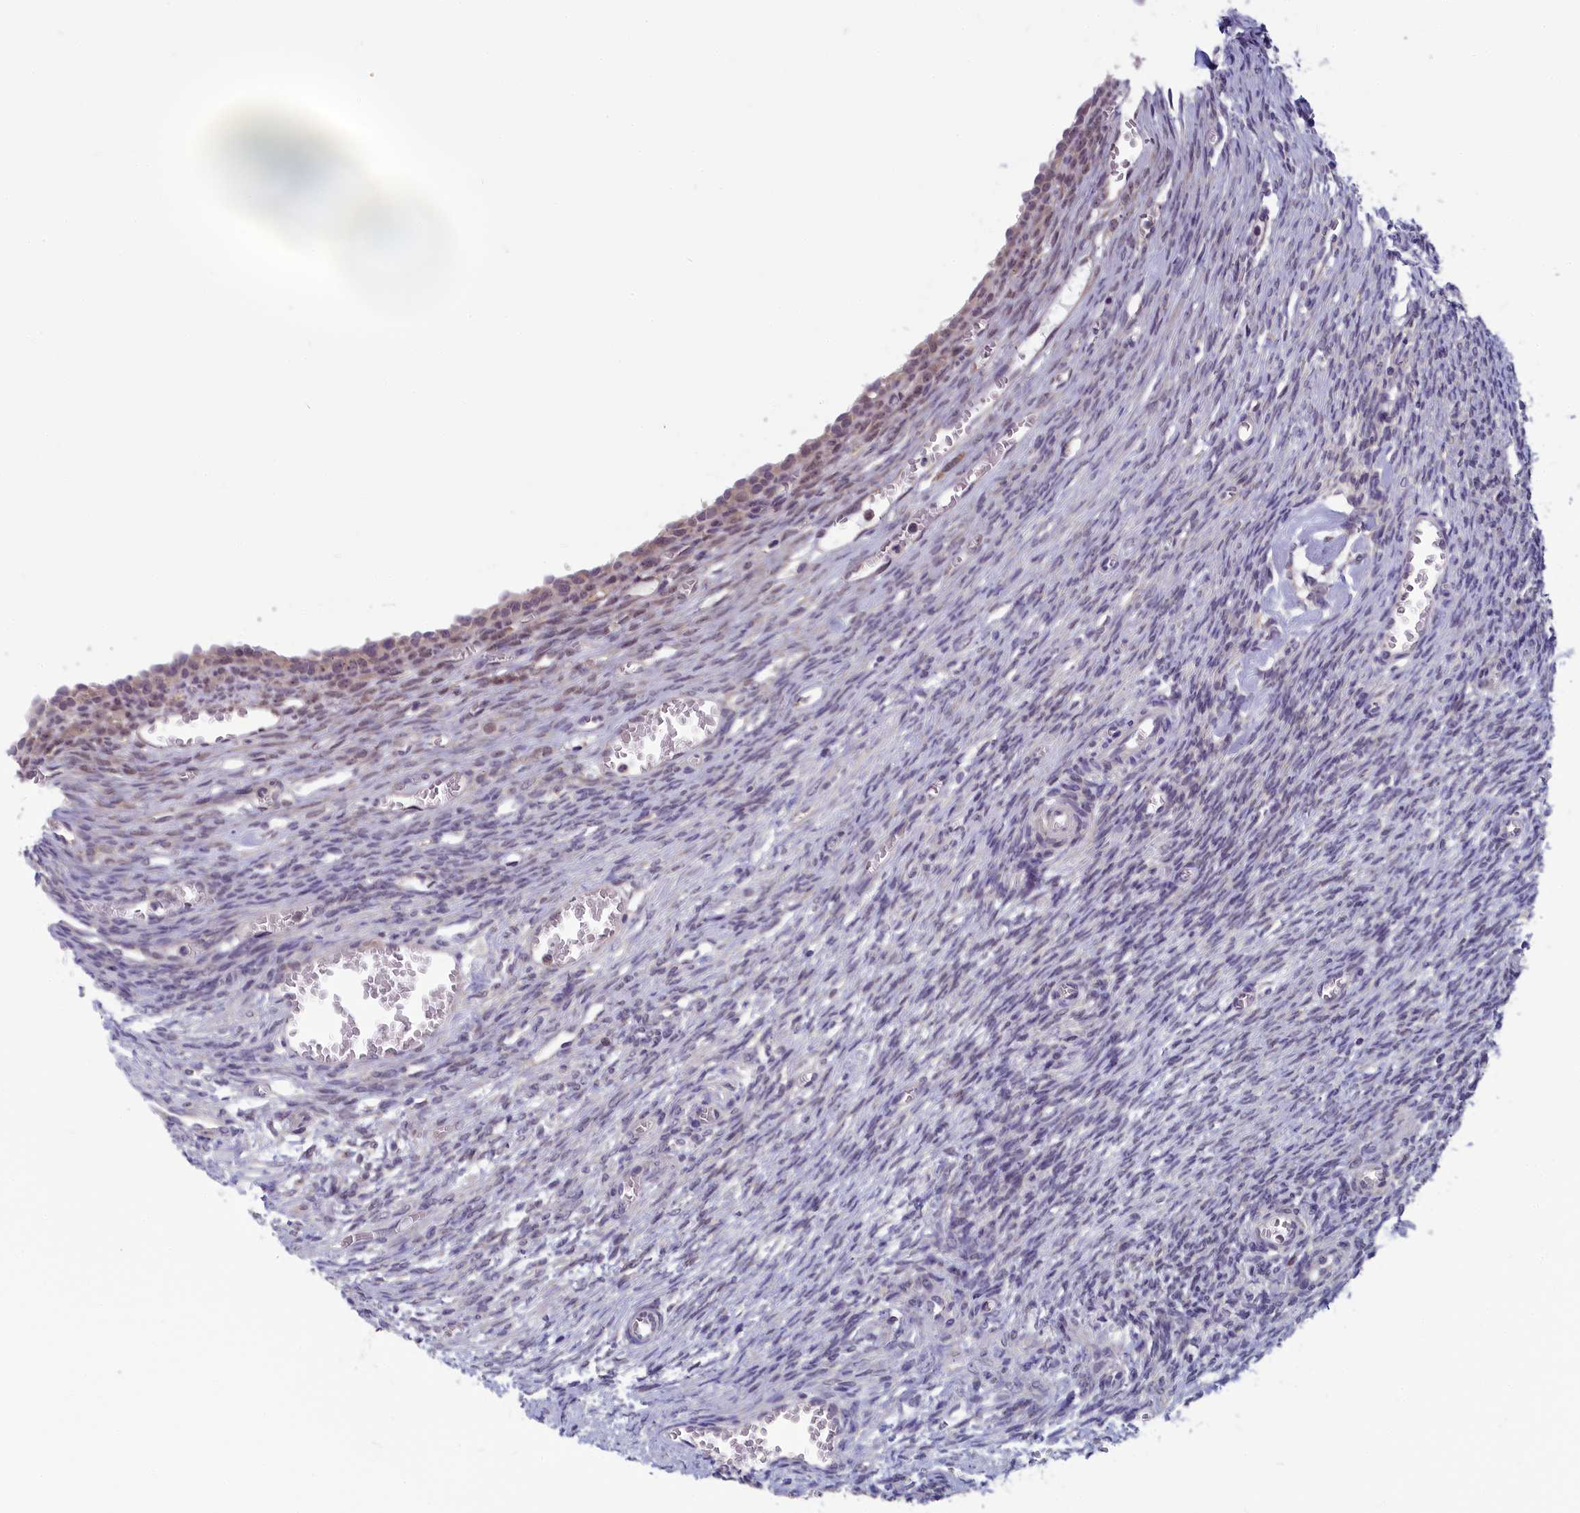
{"staining": {"intensity": "weak", "quantity": "<25%", "location": "cytoplasmic/membranous"}, "tissue": "ovary", "cell_type": "Follicle cells", "image_type": "normal", "snomed": [{"axis": "morphology", "description": "Normal tissue, NOS"}, {"axis": "topography", "description": "Ovary"}], "caption": "This is an immunohistochemistry micrograph of benign ovary. There is no expression in follicle cells.", "gene": "MRI1", "patient": {"sex": "female", "age": 27}}